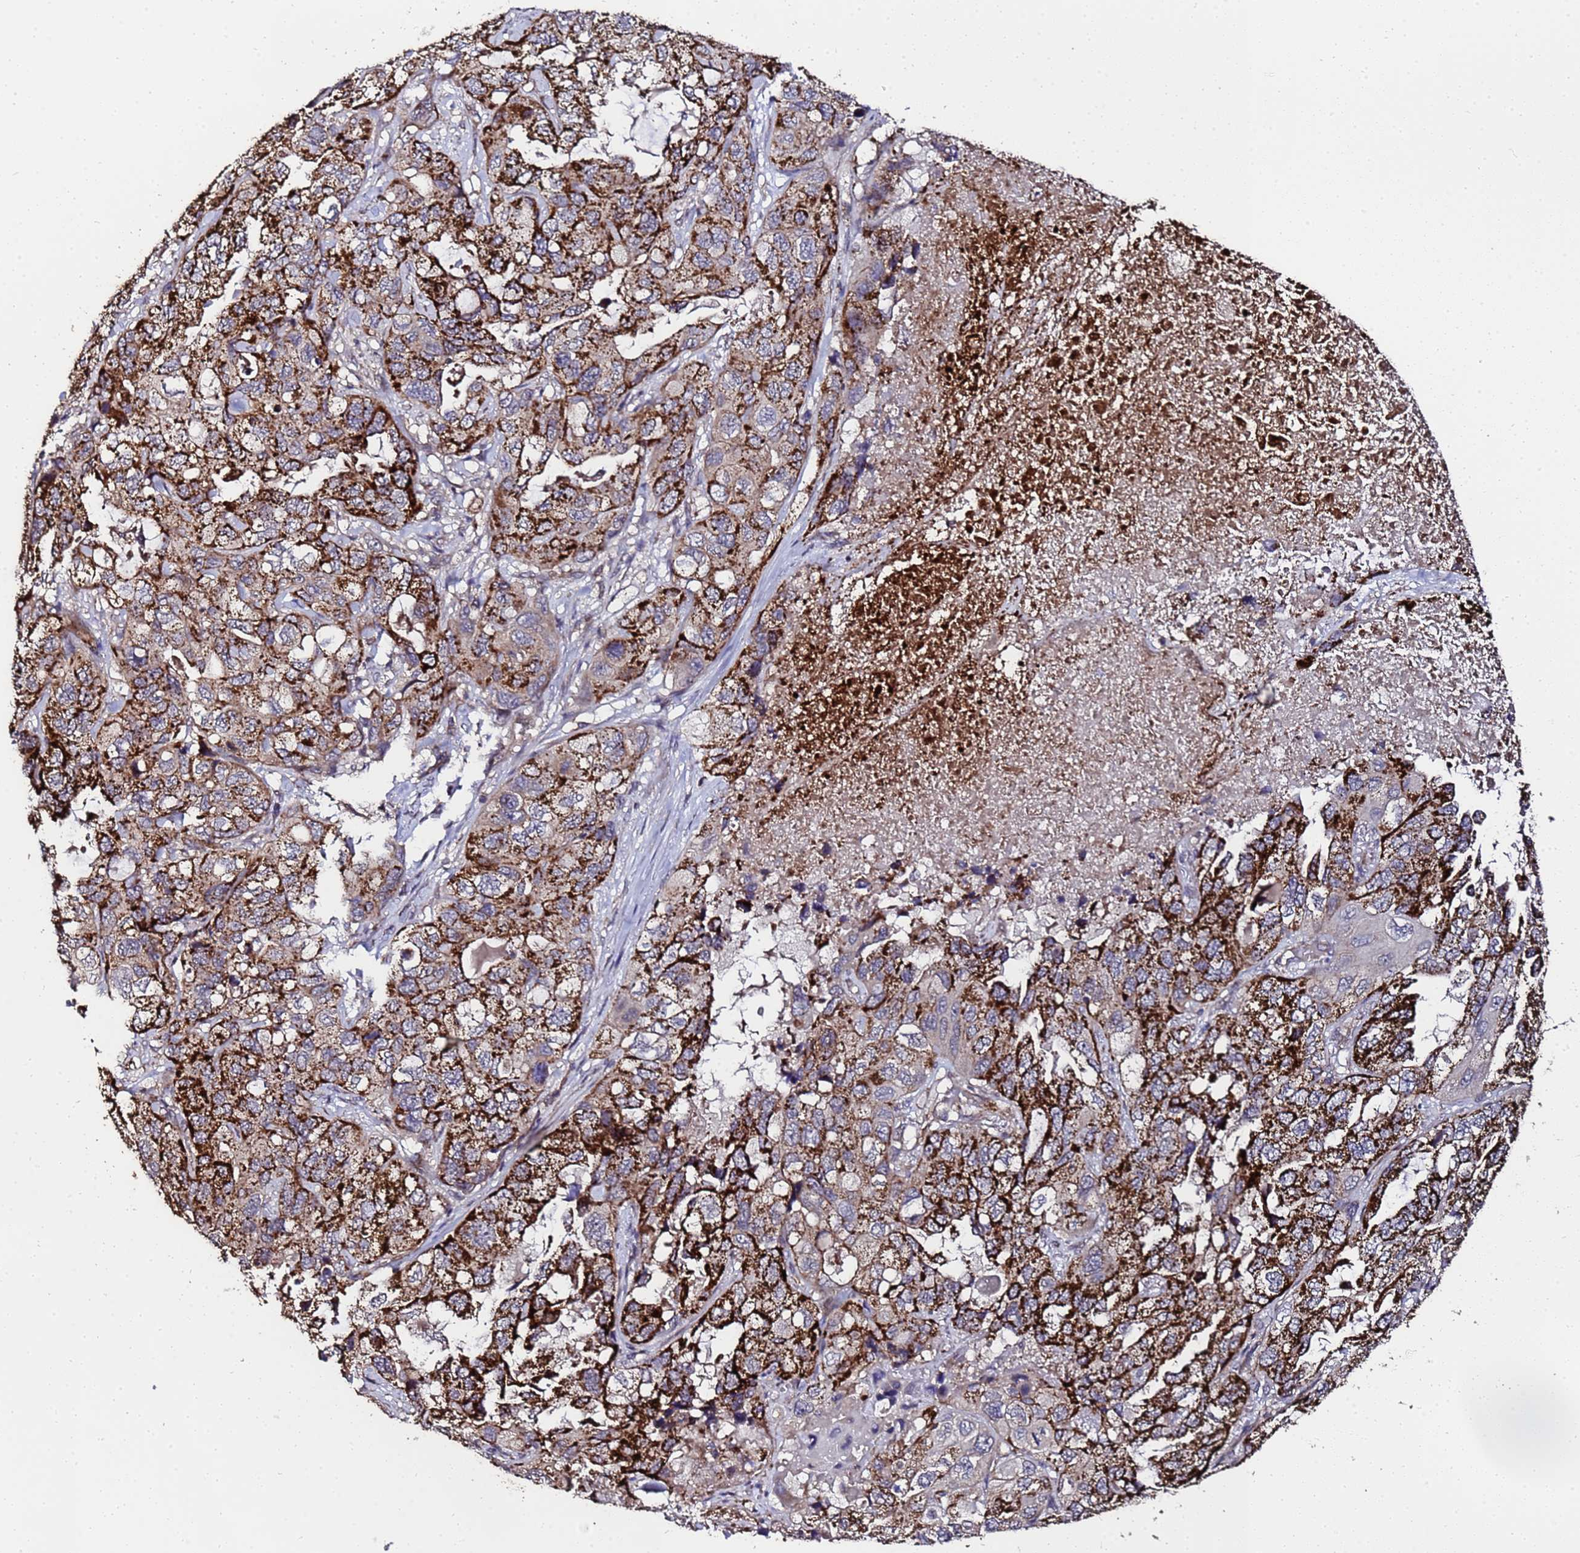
{"staining": {"intensity": "strong", "quantity": ">75%", "location": "cytoplasmic/membranous"}, "tissue": "lung cancer", "cell_type": "Tumor cells", "image_type": "cancer", "snomed": [{"axis": "morphology", "description": "Squamous cell carcinoma, NOS"}, {"axis": "topography", "description": "Lung"}], "caption": "Approximately >75% of tumor cells in human squamous cell carcinoma (lung) demonstrate strong cytoplasmic/membranous protein positivity as visualized by brown immunohistochemical staining.", "gene": "PRODH", "patient": {"sex": "female", "age": 73}}